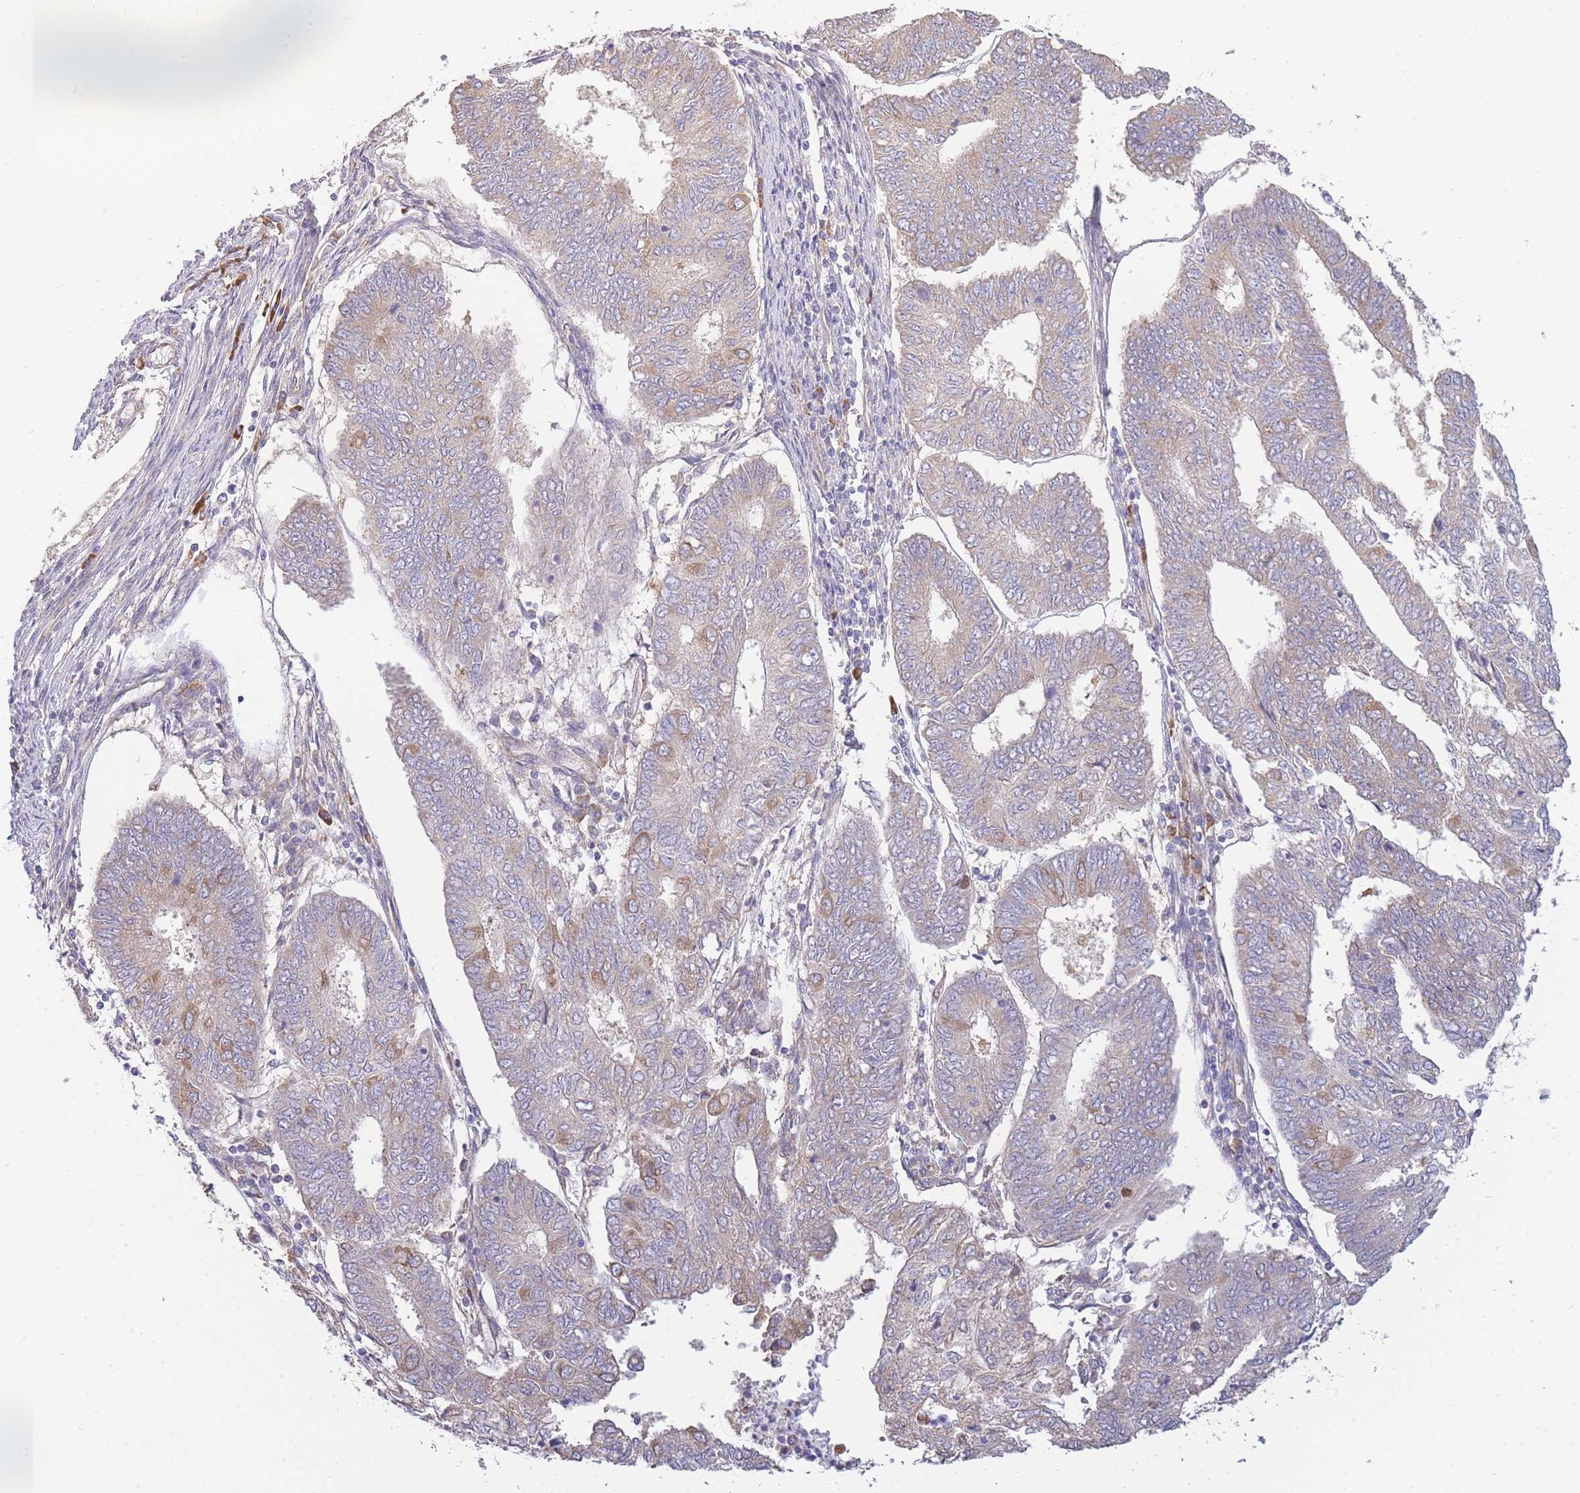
{"staining": {"intensity": "moderate", "quantity": "<25%", "location": "cytoplasmic/membranous"}, "tissue": "endometrial cancer", "cell_type": "Tumor cells", "image_type": "cancer", "snomed": [{"axis": "morphology", "description": "Adenocarcinoma, NOS"}, {"axis": "topography", "description": "Endometrium"}], "caption": "A micrograph of human adenocarcinoma (endometrial) stained for a protein shows moderate cytoplasmic/membranous brown staining in tumor cells.", "gene": "BEX1", "patient": {"sex": "female", "age": 68}}